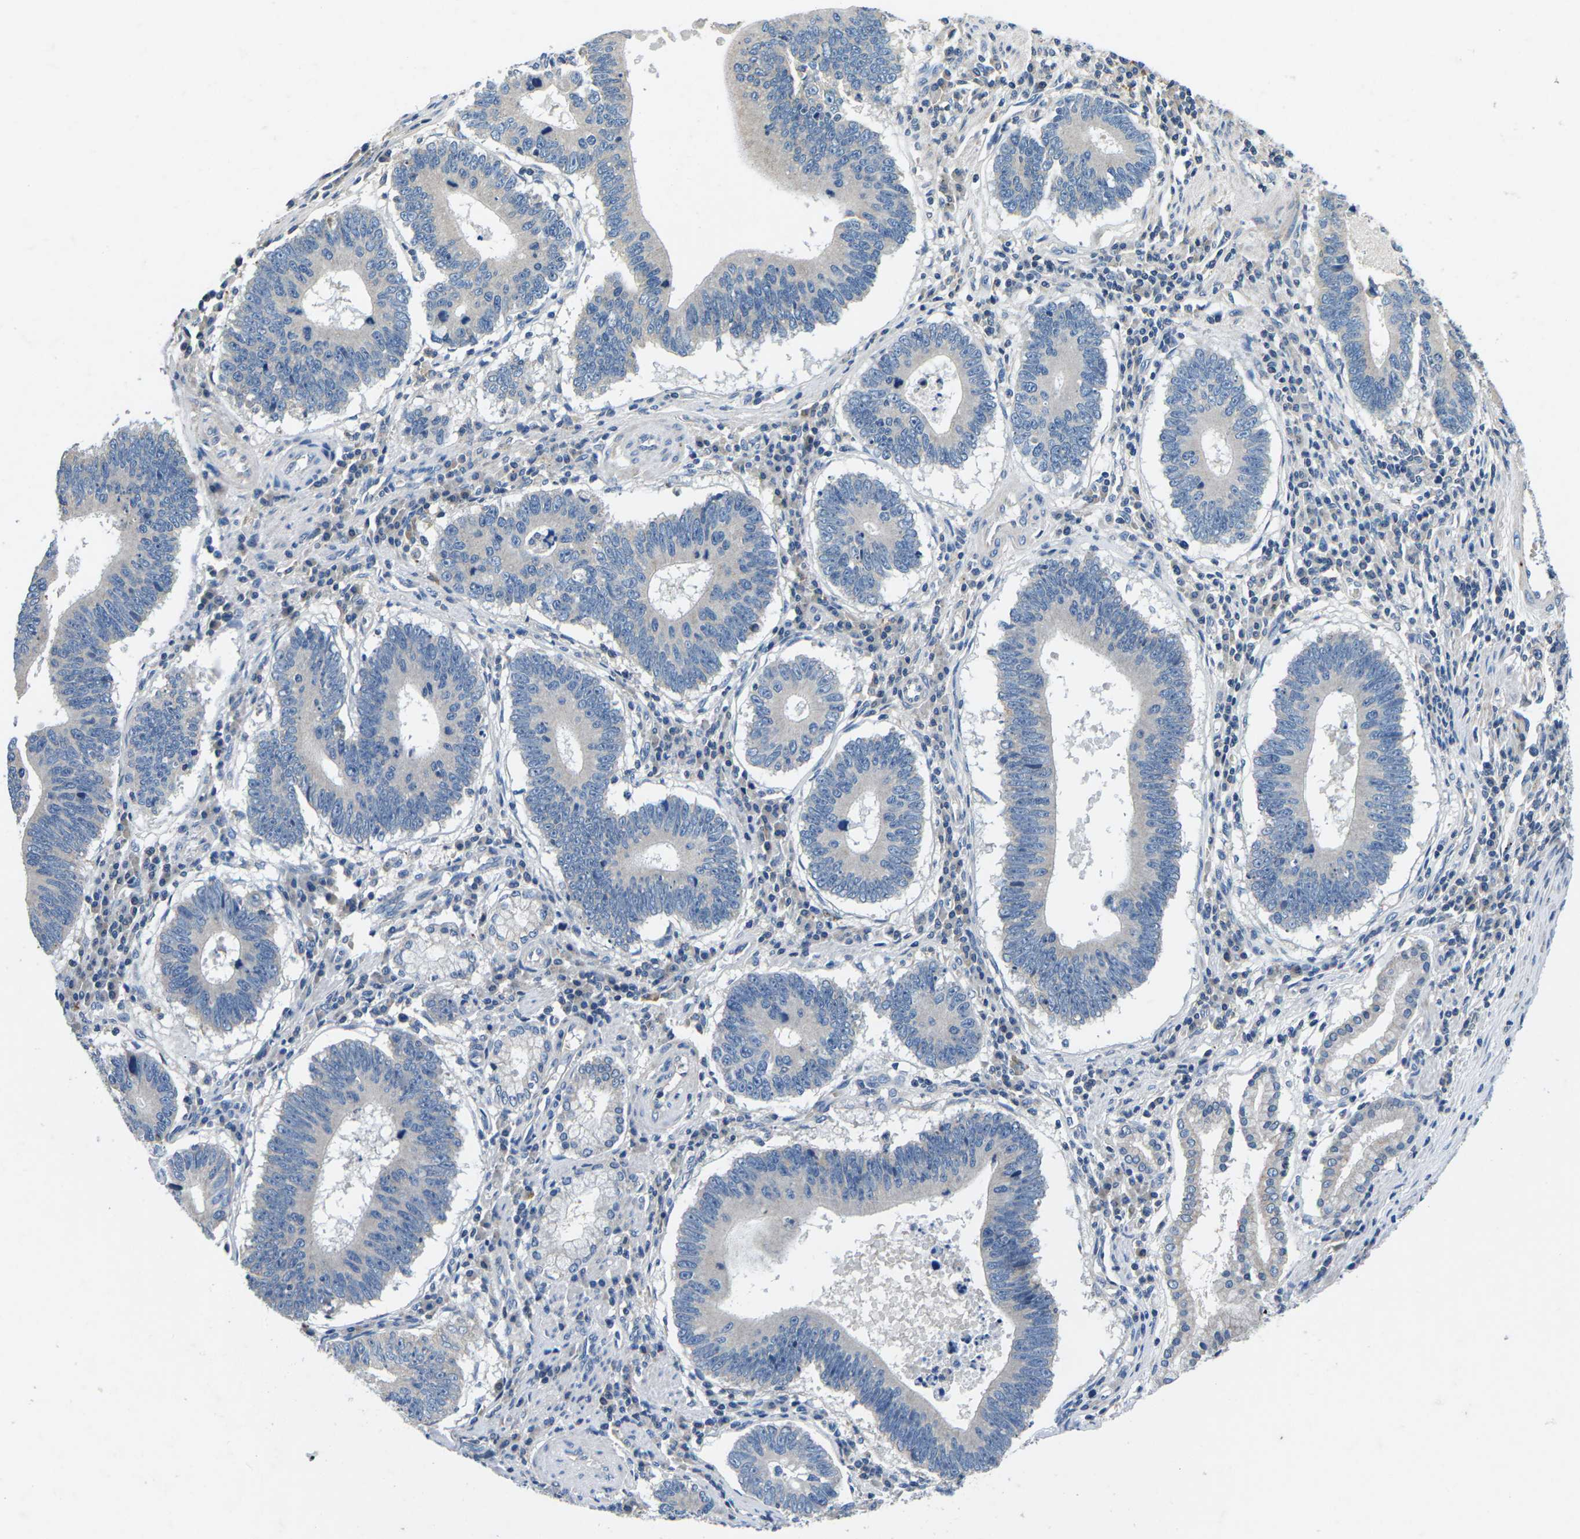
{"staining": {"intensity": "negative", "quantity": "none", "location": "none"}, "tissue": "stomach cancer", "cell_type": "Tumor cells", "image_type": "cancer", "snomed": [{"axis": "morphology", "description": "Adenocarcinoma, NOS"}, {"axis": "topography", "description": "Stomach"}], "caption": "DAB (3,3'-diaminobenzidine) immunohistochemical staining of human stomach cancer (adenocarcinoma) demonstrates no significant staining in tumor cells.", "gene": "PDCD6IP", "patient": {"sex": "male", "age": 59}}